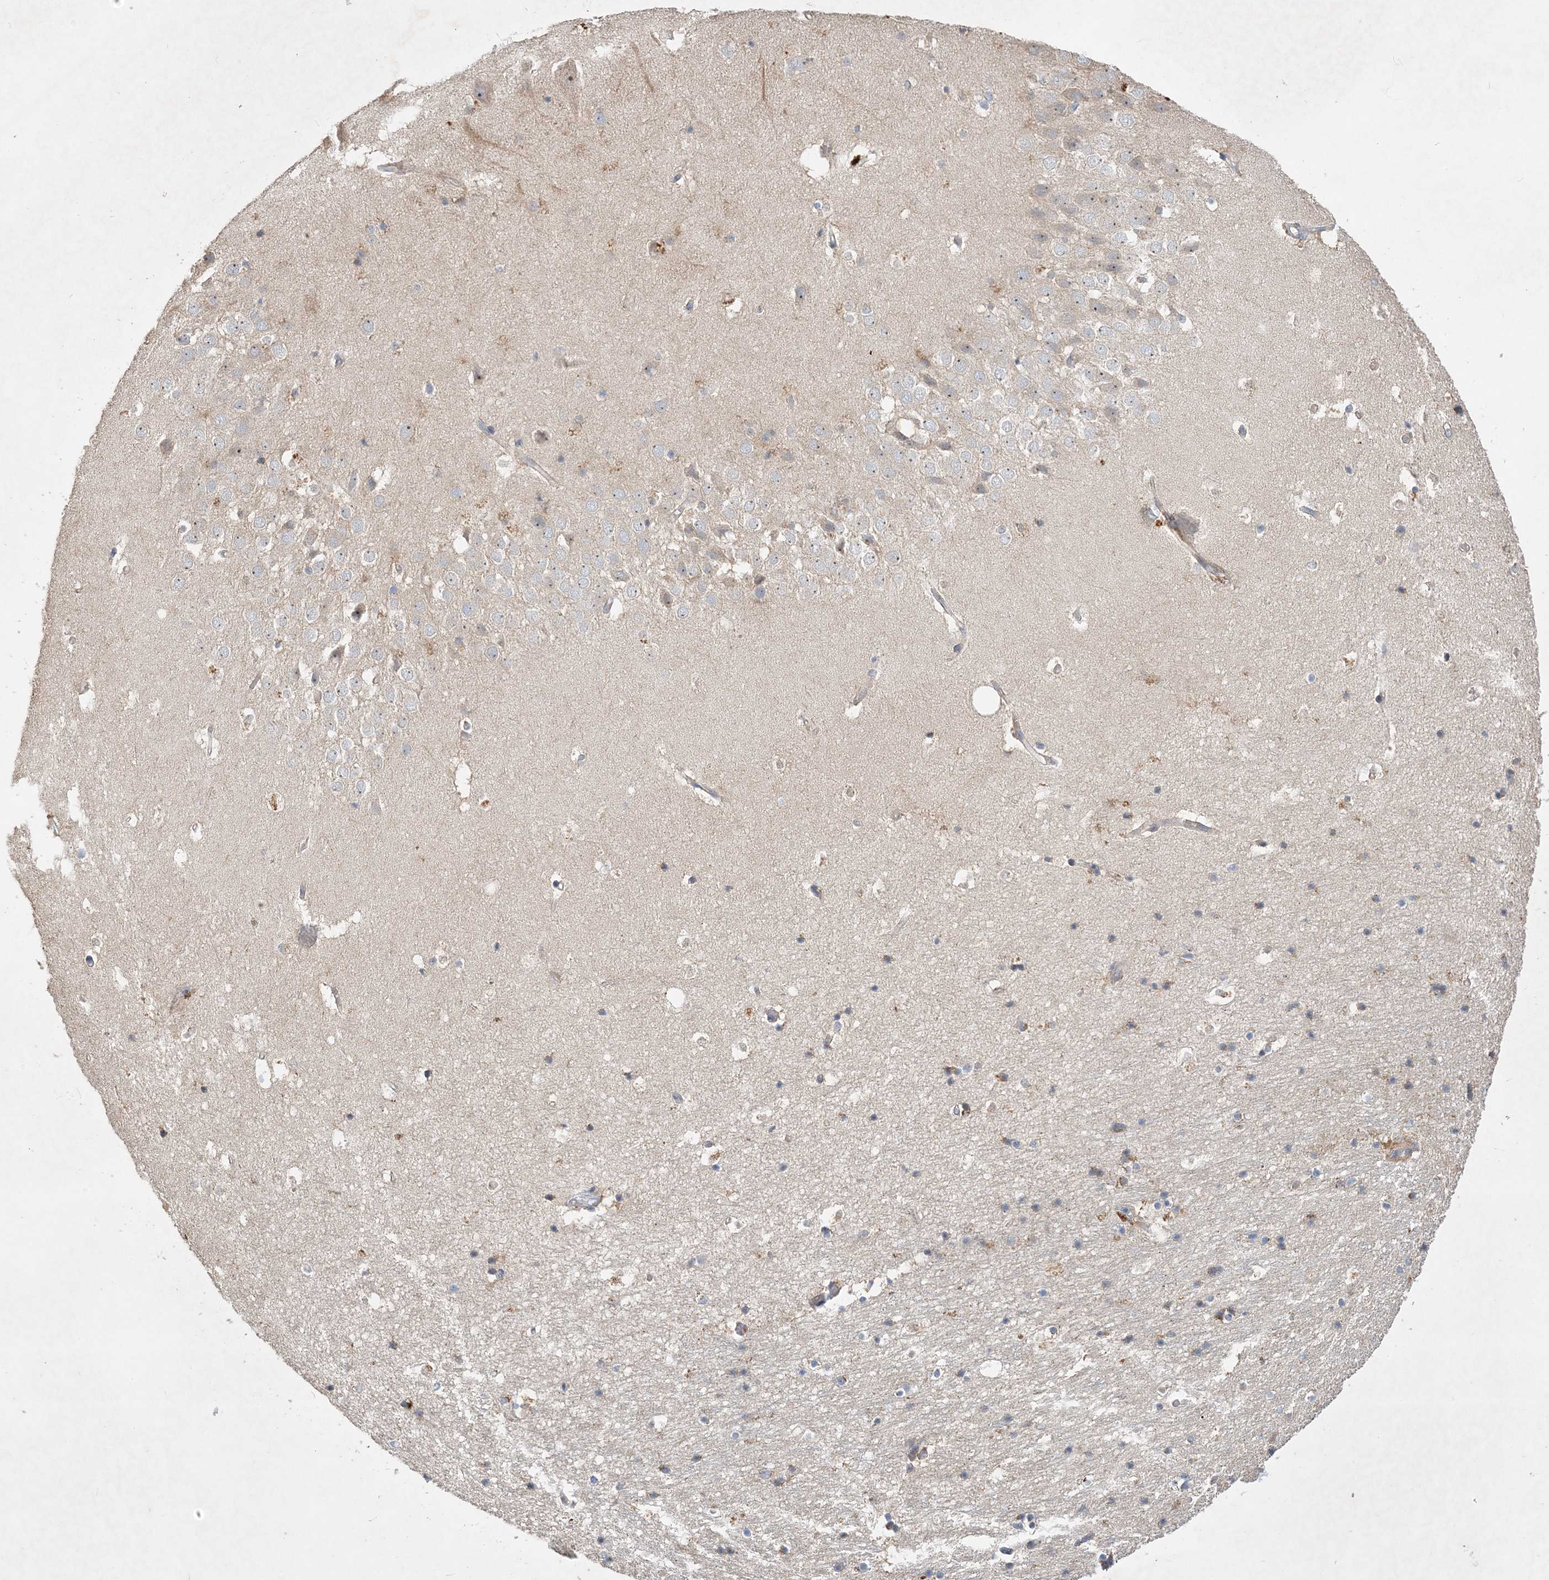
{"staining": {"intensity": "weak", "quantity": "<25%", "location": "cytoplasmic/membranous"}, "tissue": "hippocampus", "cell_type": "Glial cells", "image_type": "normal", "snomed": [{"axis": "morphology", "description": "Normal tissue, NOS"}, {"axis": "topography", "description": "Hippocampus"}], "caption": "The immunohistochemistry histopathology image has no significant expression in glial cells of hippocampus.", "gene": "FEZ2", "patient": {"sex": "female", "age": 52}}